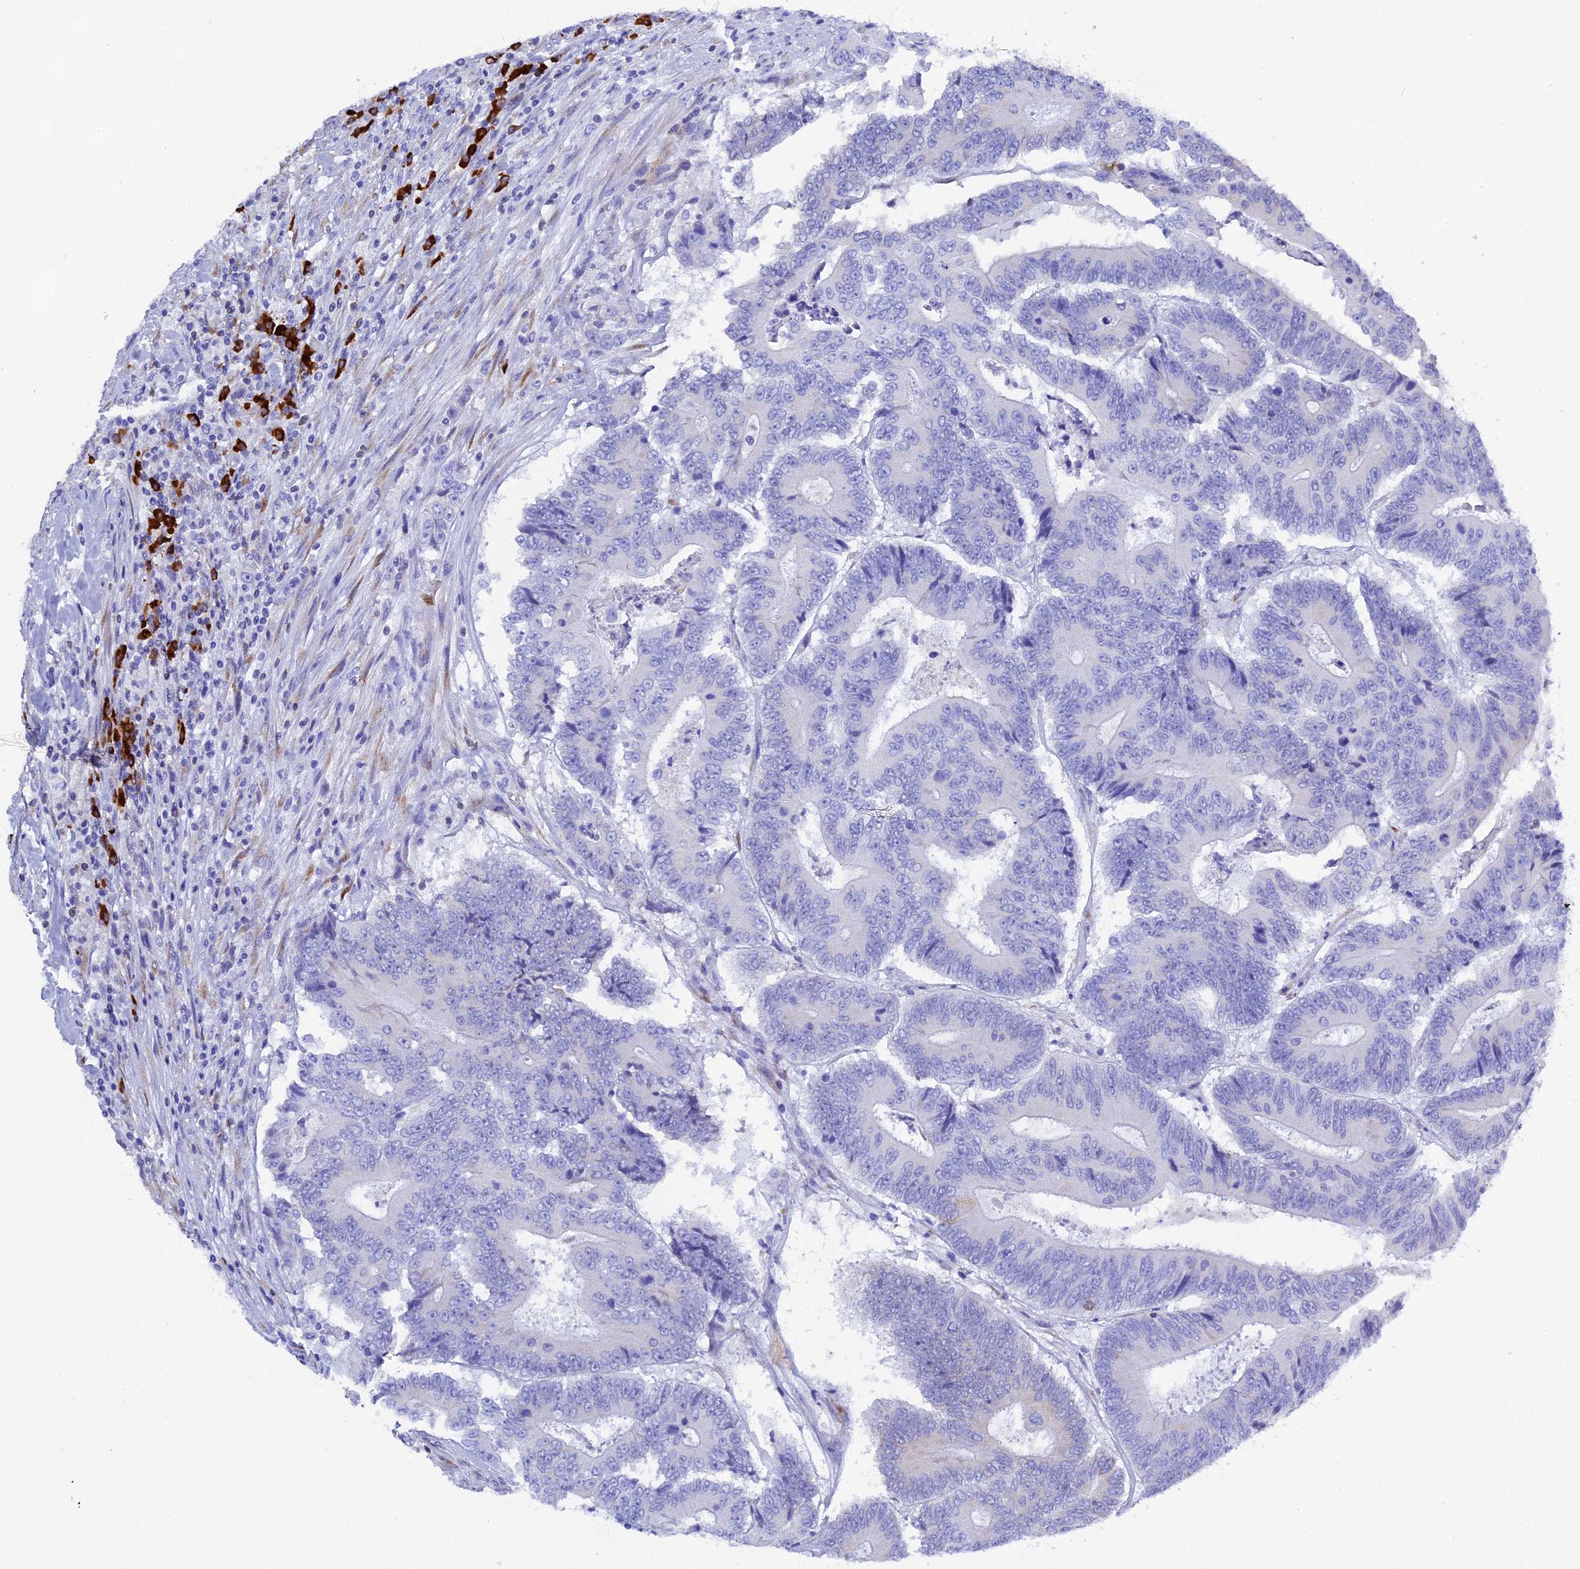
{"staining": {"intensity": "negative", "quantity": "none", "location": "none"}, "tissue": "colorectal cancer", "cell_type": "Tumor cells", "image_type": "cancer", "snomed": [{"axis": "morphology", "description": "Adenocarcinoma, NOS"}, {"axis": "topography", "description": "Colon"}], "caption": "IHC histopathology image of neoplastic tissue: human colorectal cancer stained with DAB reveals no significant protein staining in tumor cells.", "gene": "FKBP11", "patient": {"sex": "male", "age": 83}}